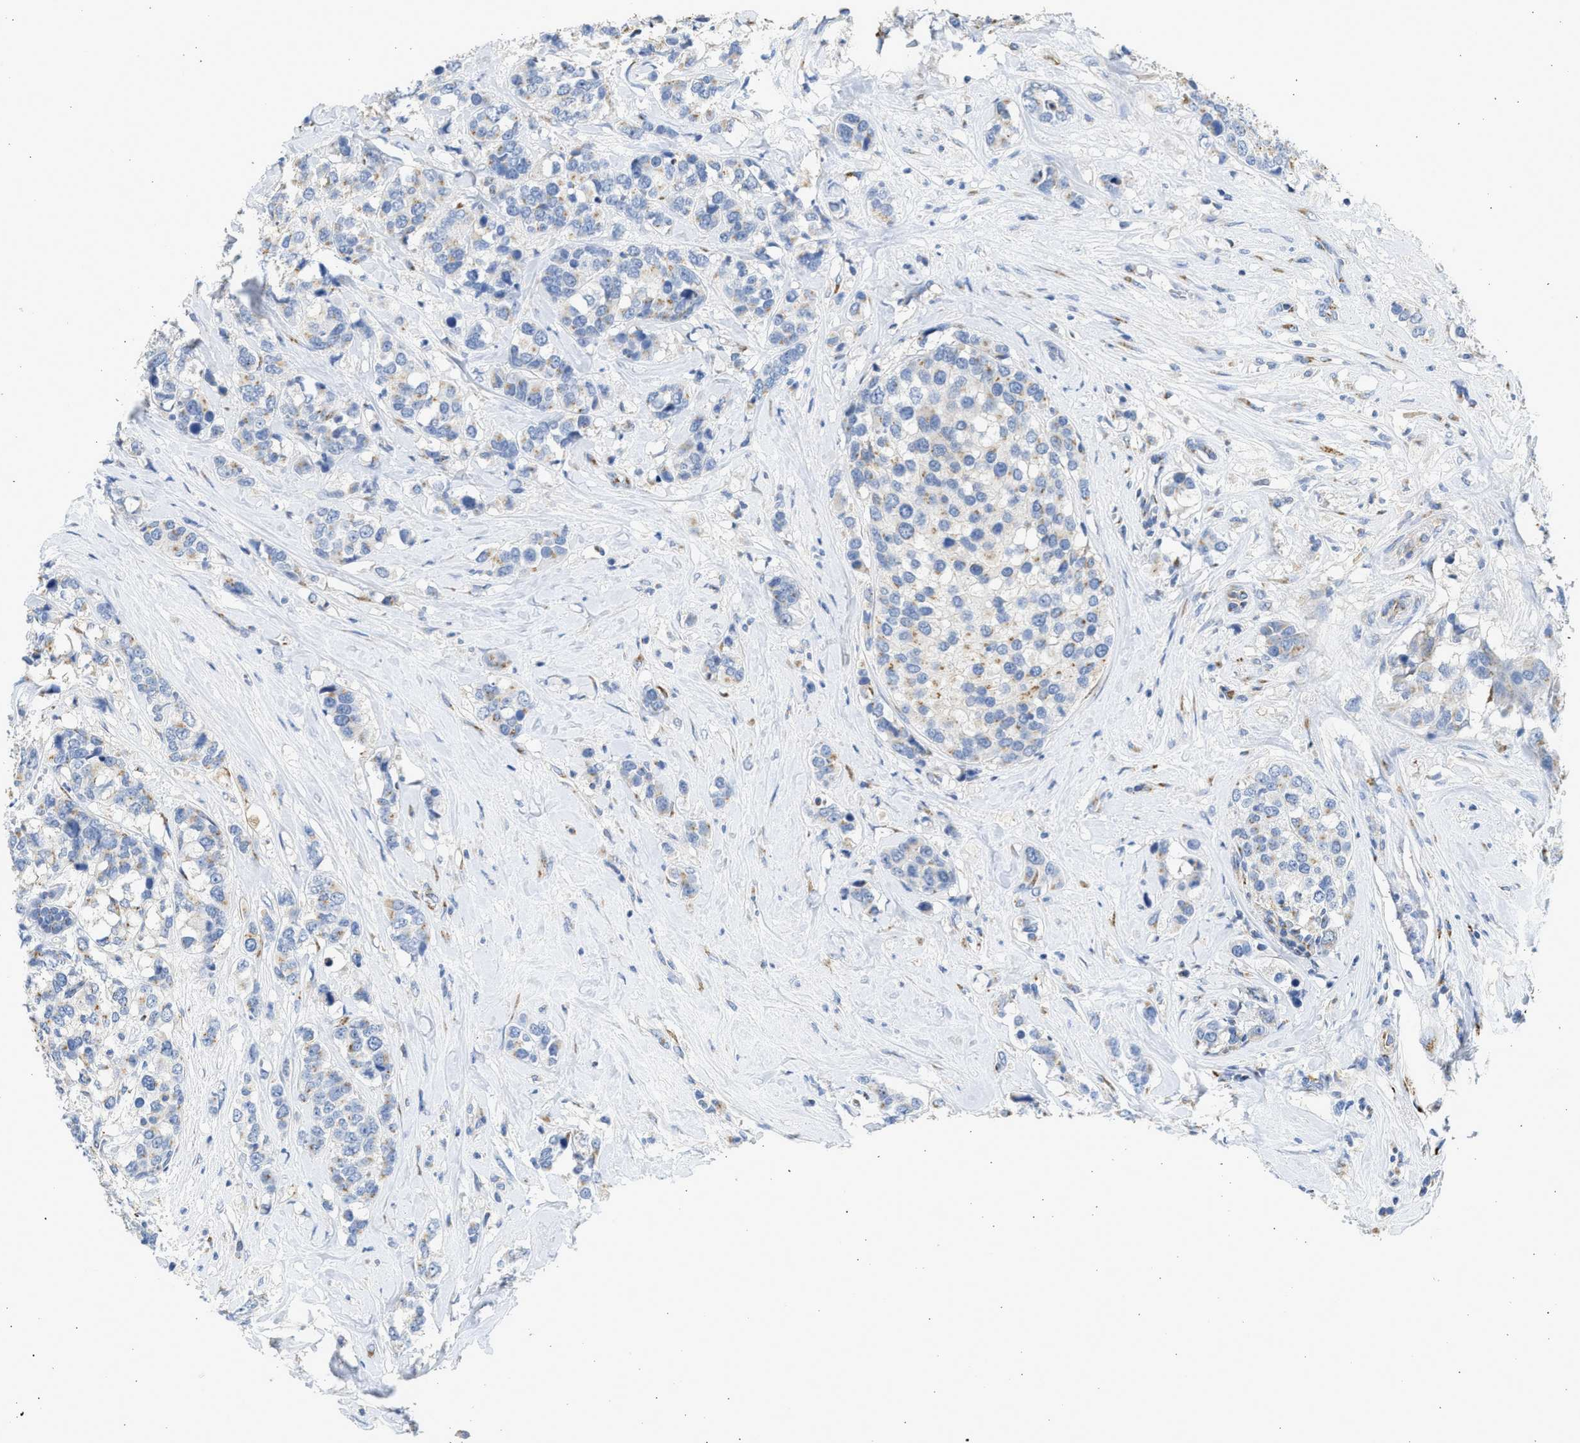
{"staining": {"intensity": "moderate", "quantity": "<25%", "location": "cytoplasmic/membranous"}, "tissue": "breast cancer", "cell_type": "Tumor cells", "image_type": "cancer", "snomed": [{"axis": "morphology", "description": "Lobular carcinoma"}, {"axis": "topography", "description": "Breast"}], "caption": "Moderate cytoplasmic/membranous protein positivity is present in approximately <25% of tumor cells in breast cancer (lobular carcinoma). (IHC, brightfield microscopy, high magnification).", "gene": "IPO8", "patient": {"sex": "female", "age": 59}}